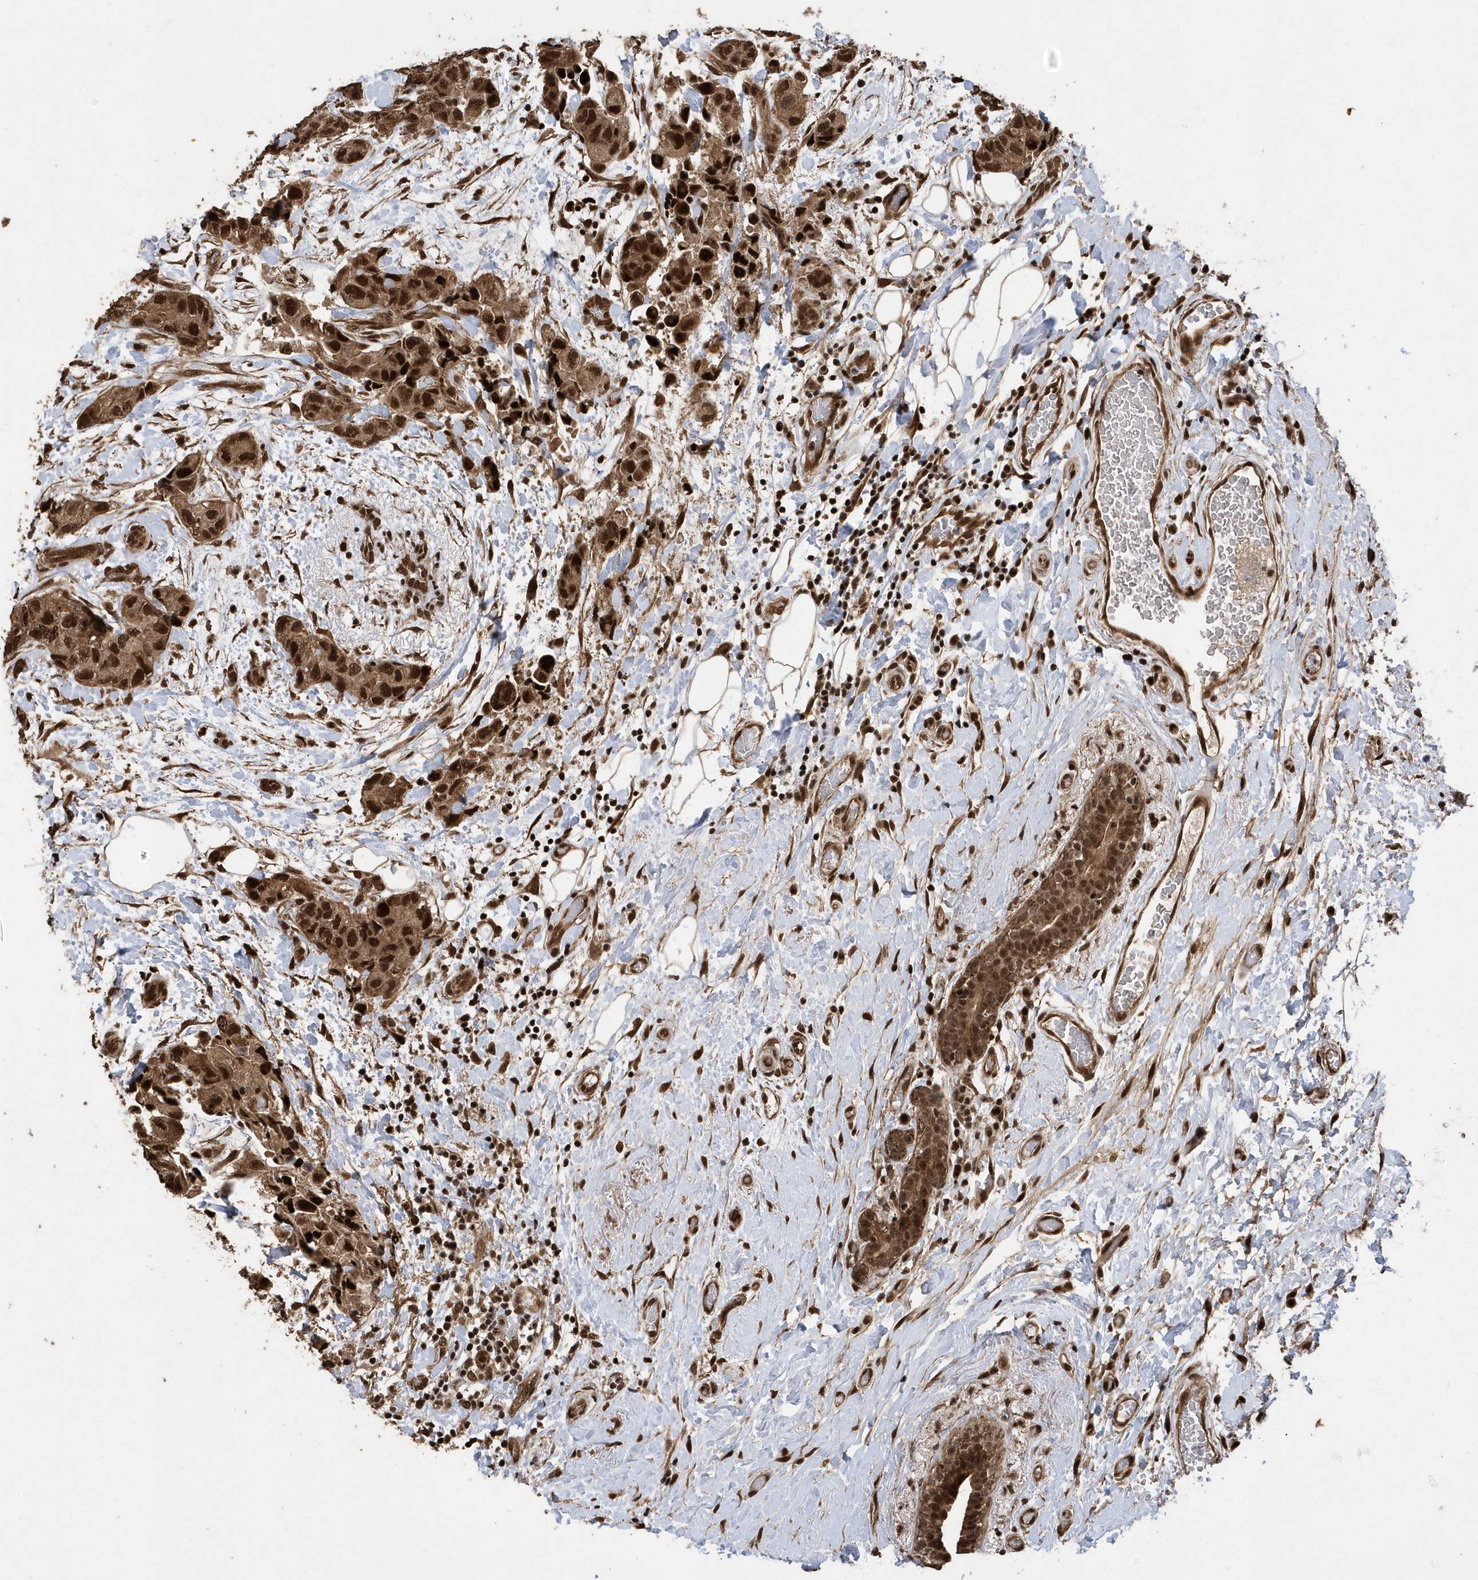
{"staining": {"intensity": "strong", "quantity": ">75%", "location": "nuclear"}, "tissue": "breast cancer", "cell_type": "Tumor cells", "image_type": "cancer", "snomed": [{"axis": "morphology", "description": "Duct carcinoma"}, {"axis": "topography", "description": "Breast"}], "caption": "Strong nuclear protein staining is appreciated in about >75% of tumor cells in breast cancer.", "gene": "INTS12", "patient": {"sex": "female", "age": 62}}